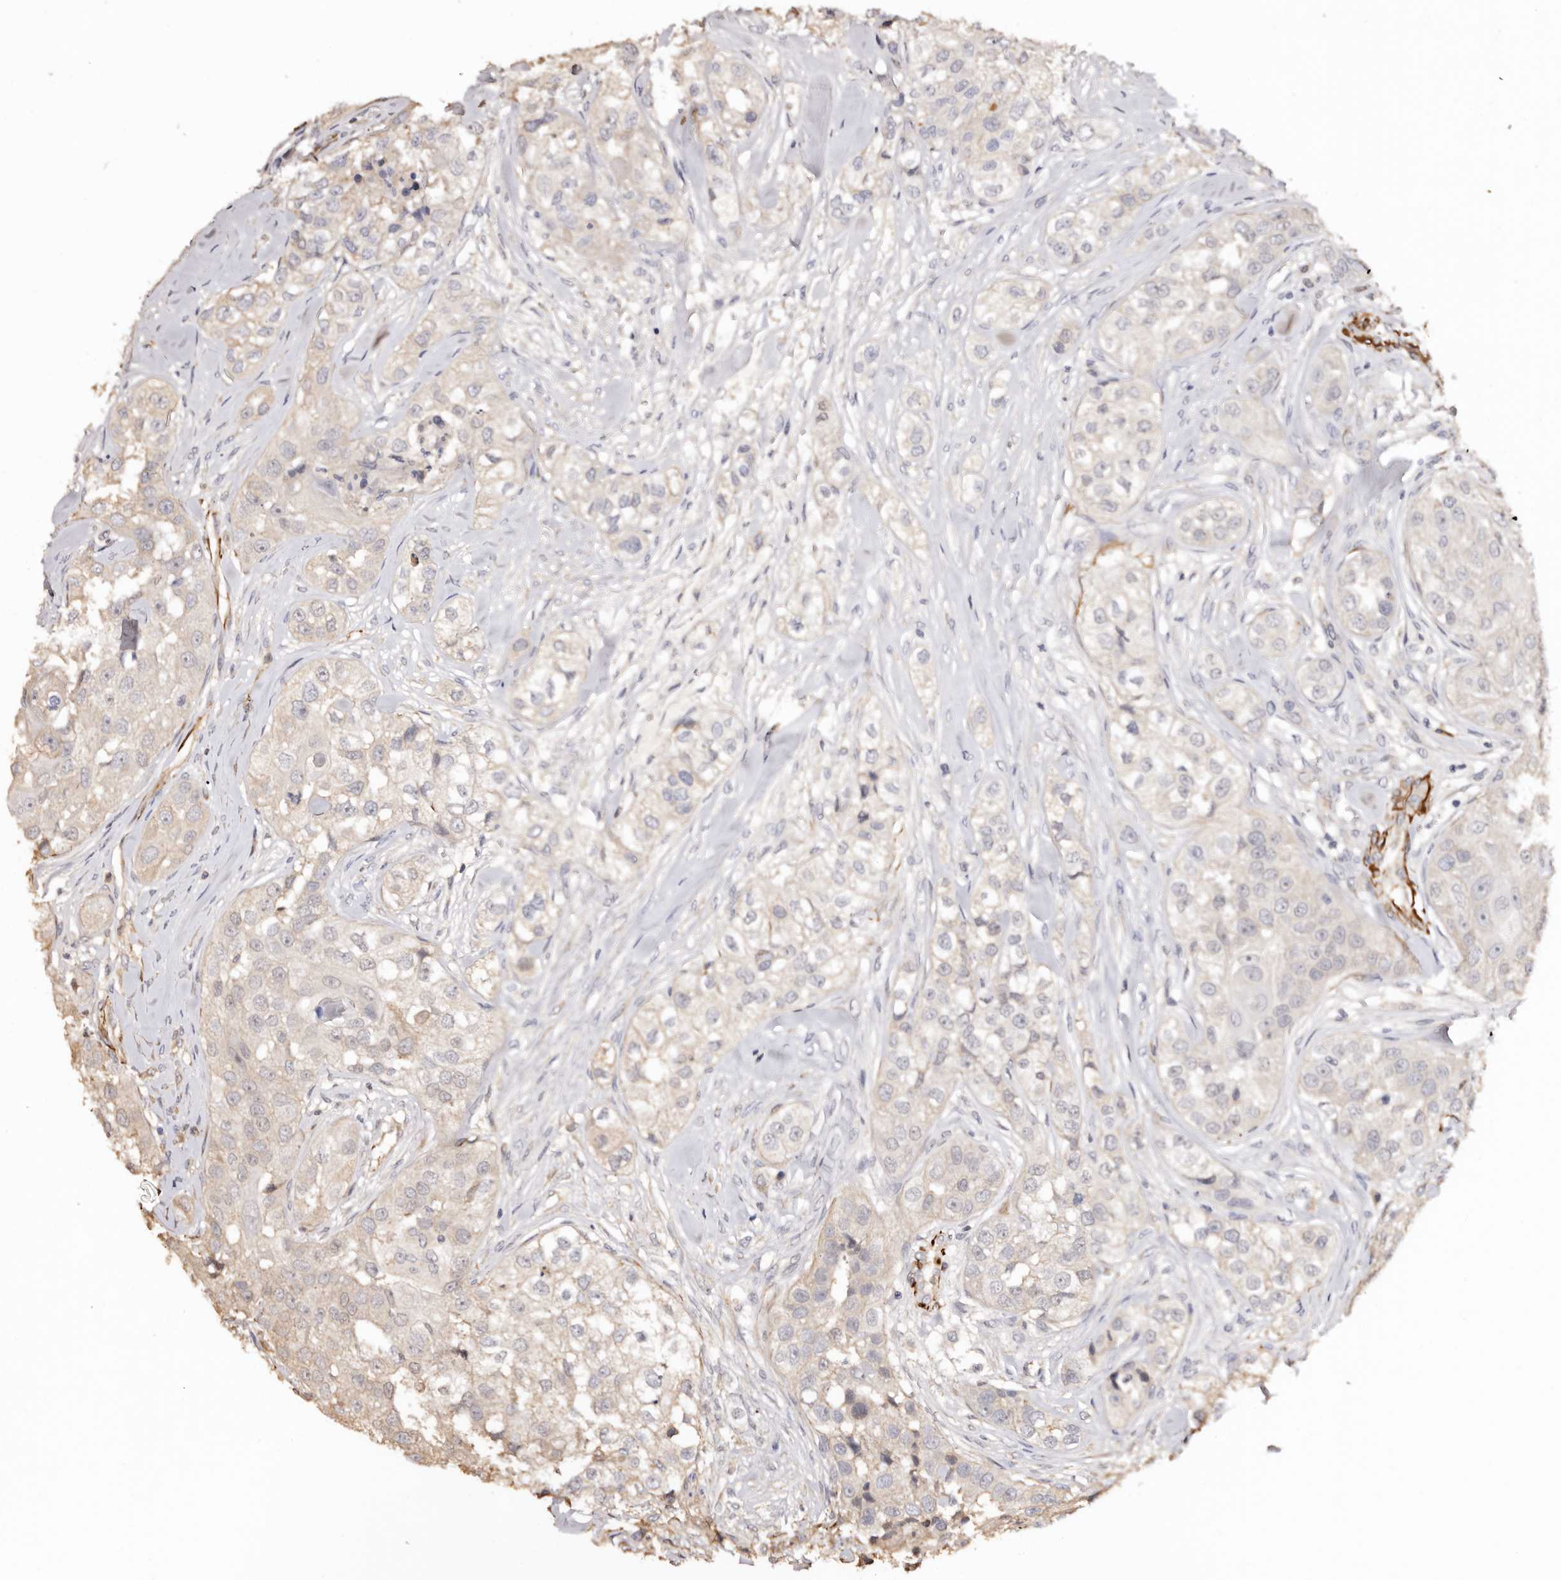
{"staining": {"intensity": "negative", "quantity": "none", "location": "none"}, "tissue": "head and neck cancer", "cell_type": "Tumor cells", "image_type": "cancer", "snomed": [{"axis": "morphology", "description": "Normal tissue, NOS"}, {"axis": "morphology", "description": "Squamous cell carcinoma, NOS"}, {"axis": "topography", "description": "Skeletal muscle"}, {"axis": "topography", "description": "Head-Neck"}], "caption": "This photomicrograph is of head and neck squamous cell carcinoma stained with immunohistochemistry to label a protein in brown with the nuclei are counter-stained blue. There is no expression in tumor cells. Brightfield microscopy of immunohistochemistry (IHC) stained with DAB (3,3'-diaminobenzidine) (brown) and hematoxylin (blue), captured at high magnification.", "gene": "ZNF557", "patient": {"sex": "male", "age": 51}}